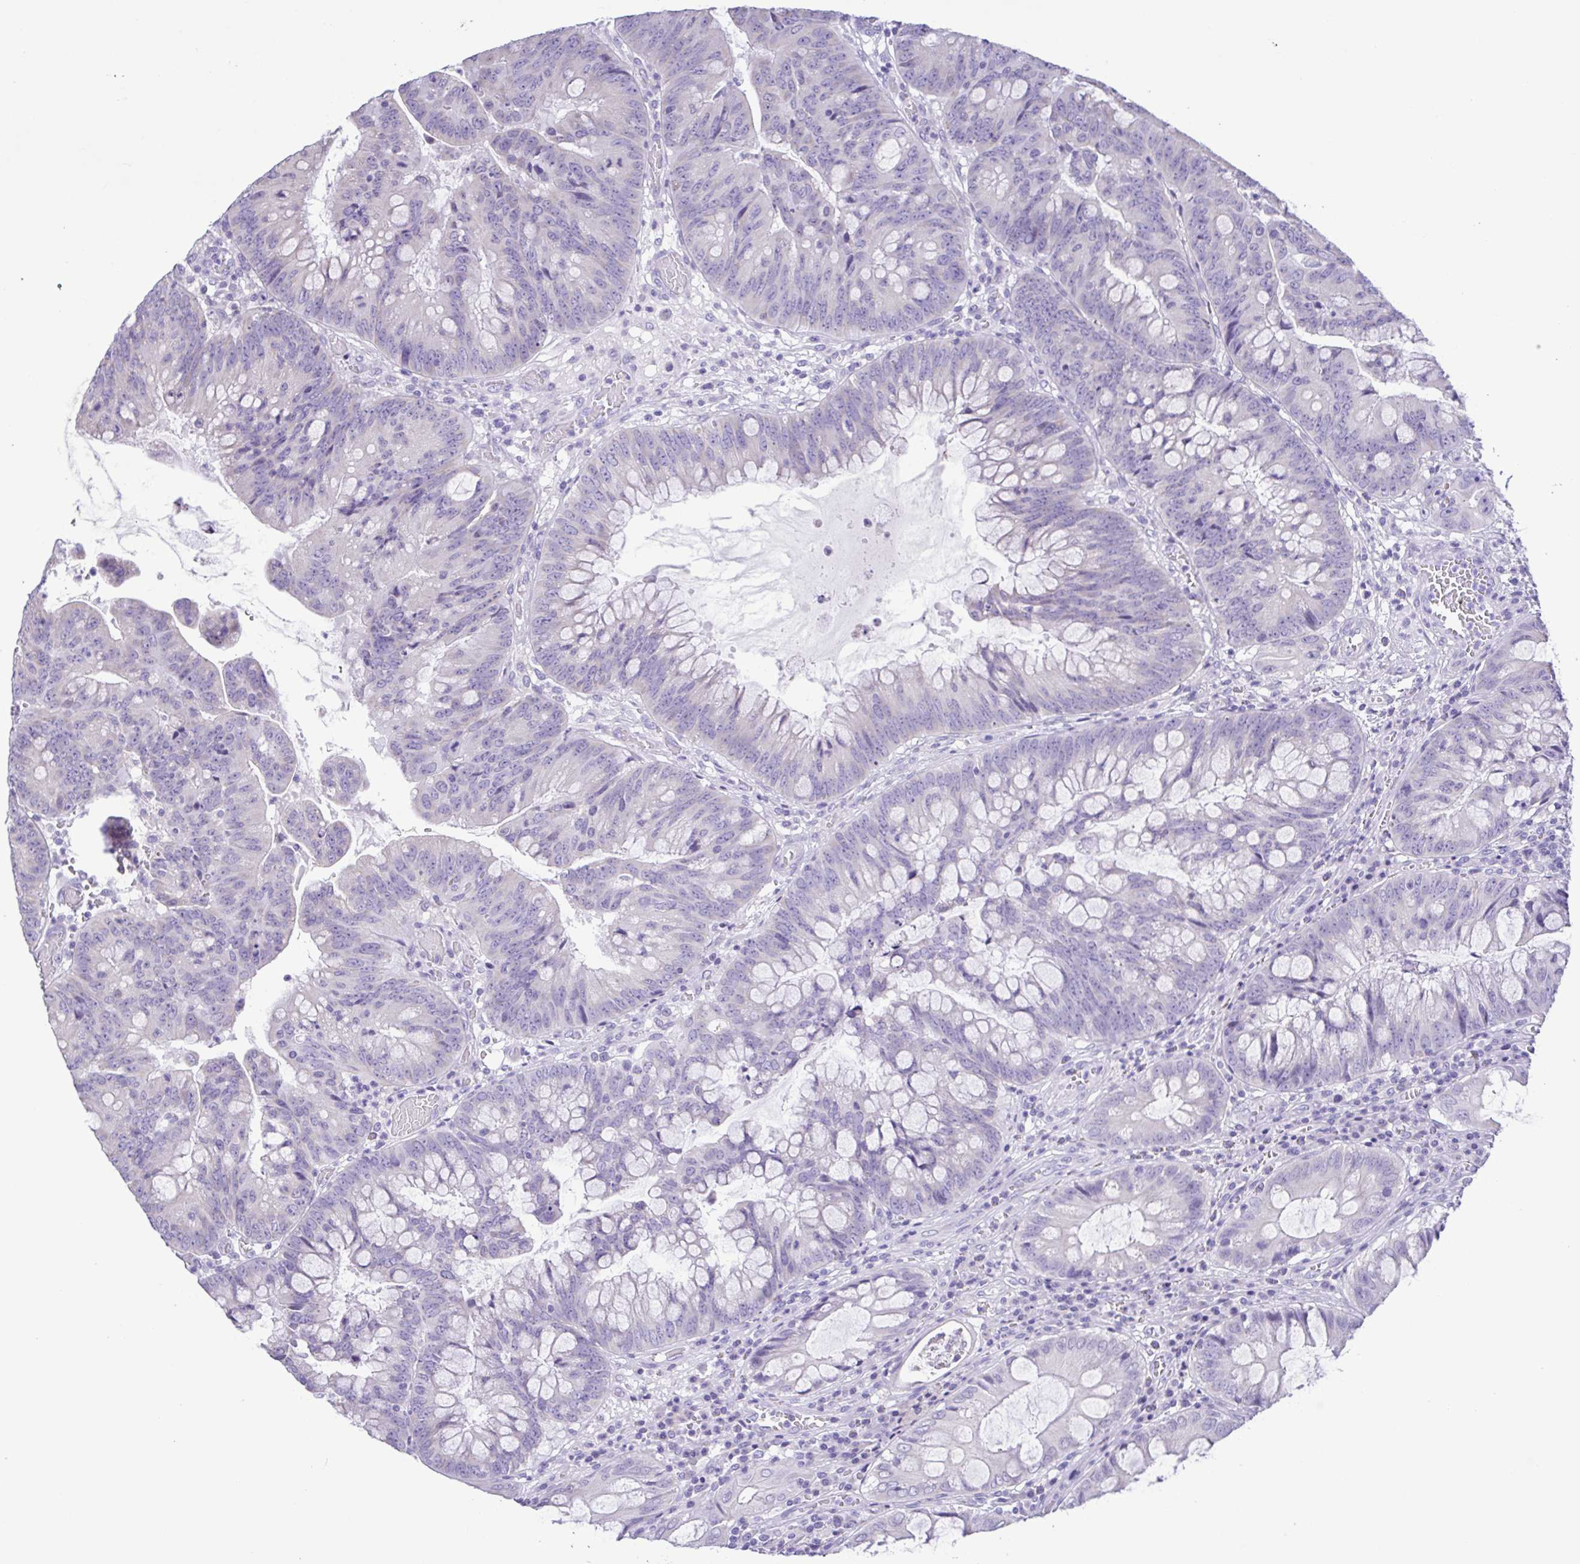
{"staining": {"intensity": "negative", "quantity": "none", "location": "none"}, "tissue": "colorectal cancer", "cell_type": "Tumor cells", "image_type": "cancer", "snomed": [{"axis": "morphology", "description": "Adenocarcinoma, NOS"}, {"axis": "topography", "description": "Colon"}], "caption": "High magnification brightfield microscopy of colorectal cancer (adenocarcinoma) stained with DAB (brown) and counterstained with hematoxylin (blue): tumor cells show no significant staining.", "gene": "CD72", "patient": {"sex": "male", "age": 62}}